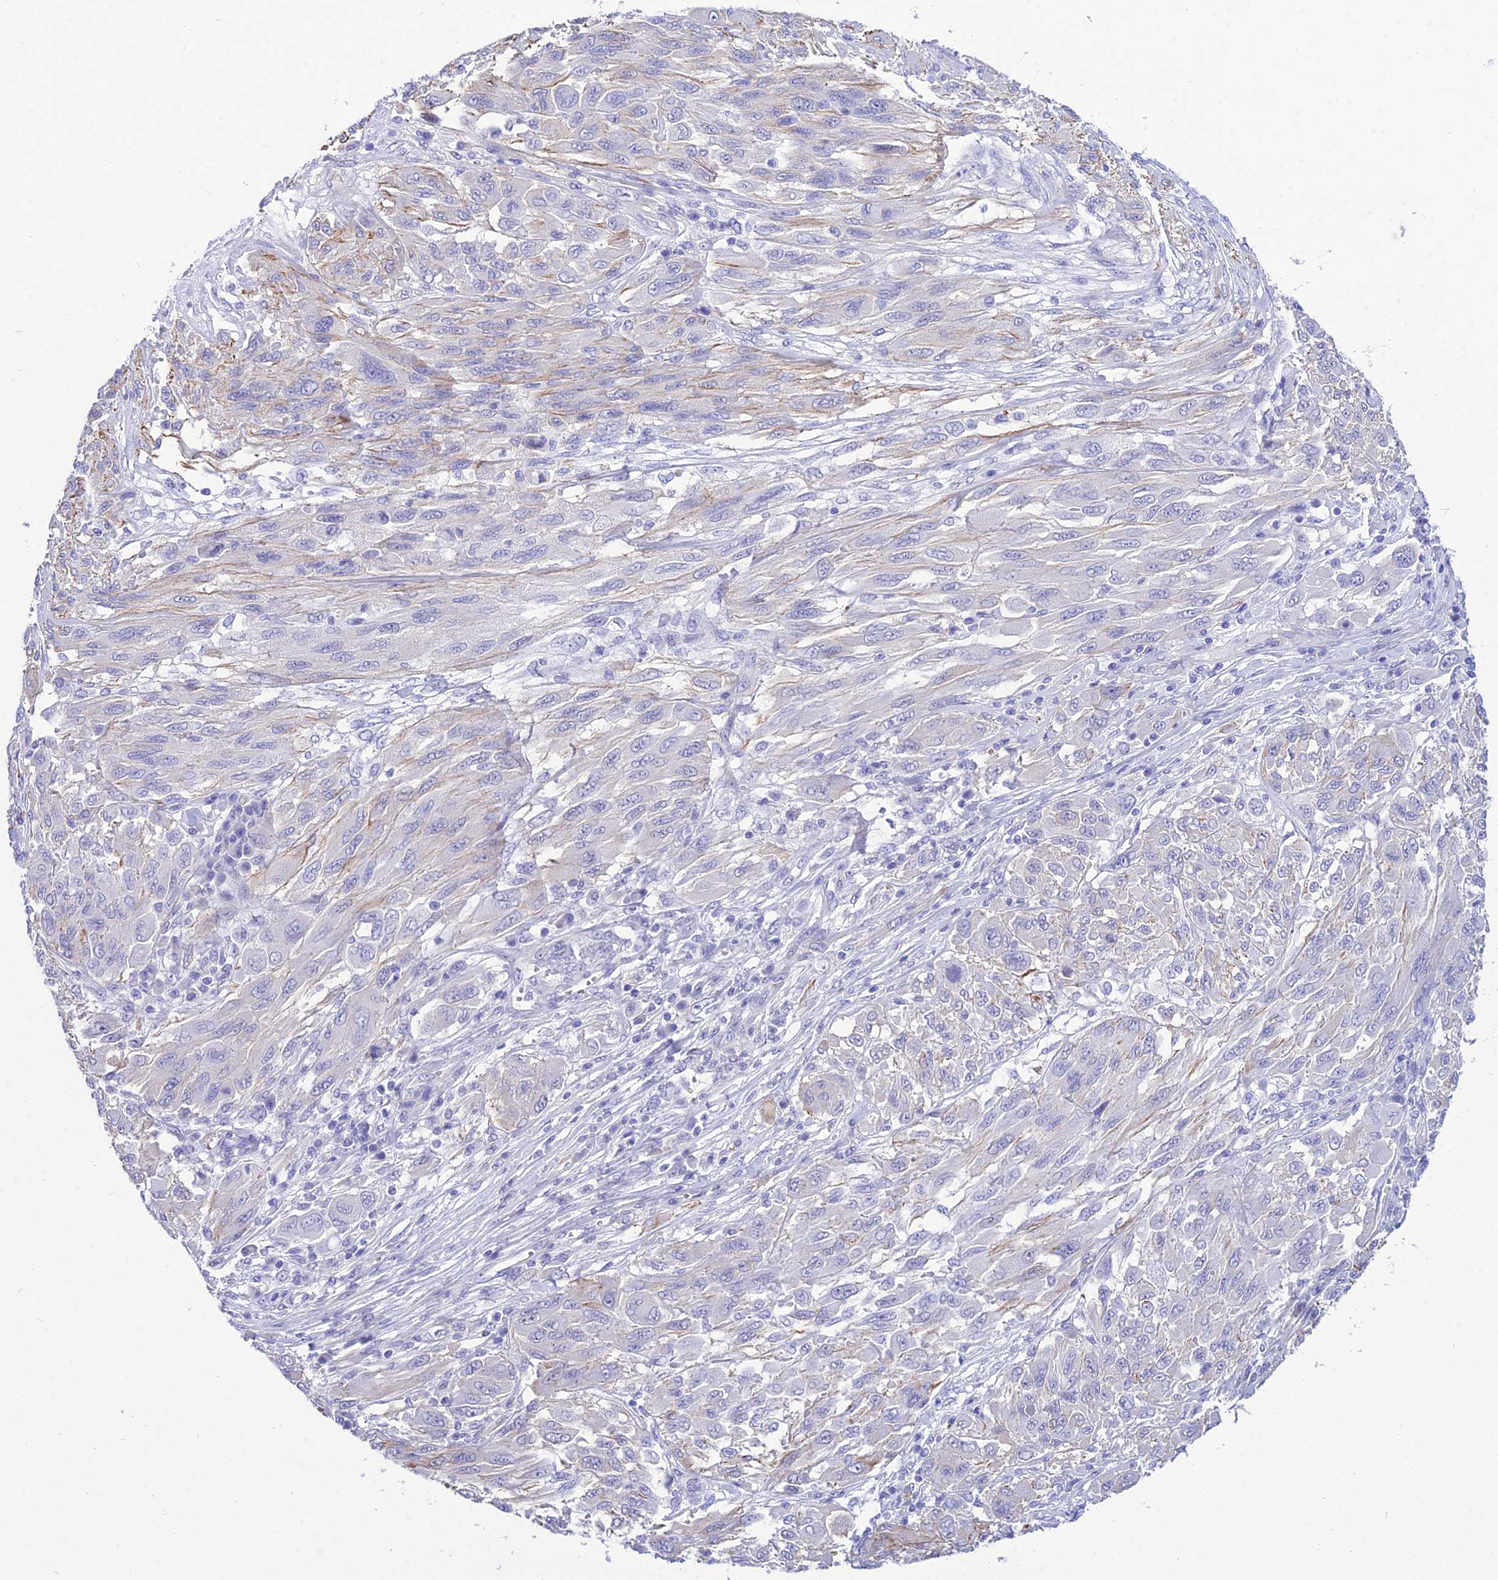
{"staining": {"intensity": "negative", "quantity": "none", "location": "none"}, "tissue": "melanoma", "cell_type": "Tumor cells", "image_type": "cancer", "snomed": [{"axis": "morphology", "description": "Malignant melanoma, NOS"}, {"axis": "topography", "description": "Skin"}], "caption": "IHC of melanoma displays no staining in tumor cells.", "gene": "DEFB107A", "patient": {"sex": "female", "age": 91}}